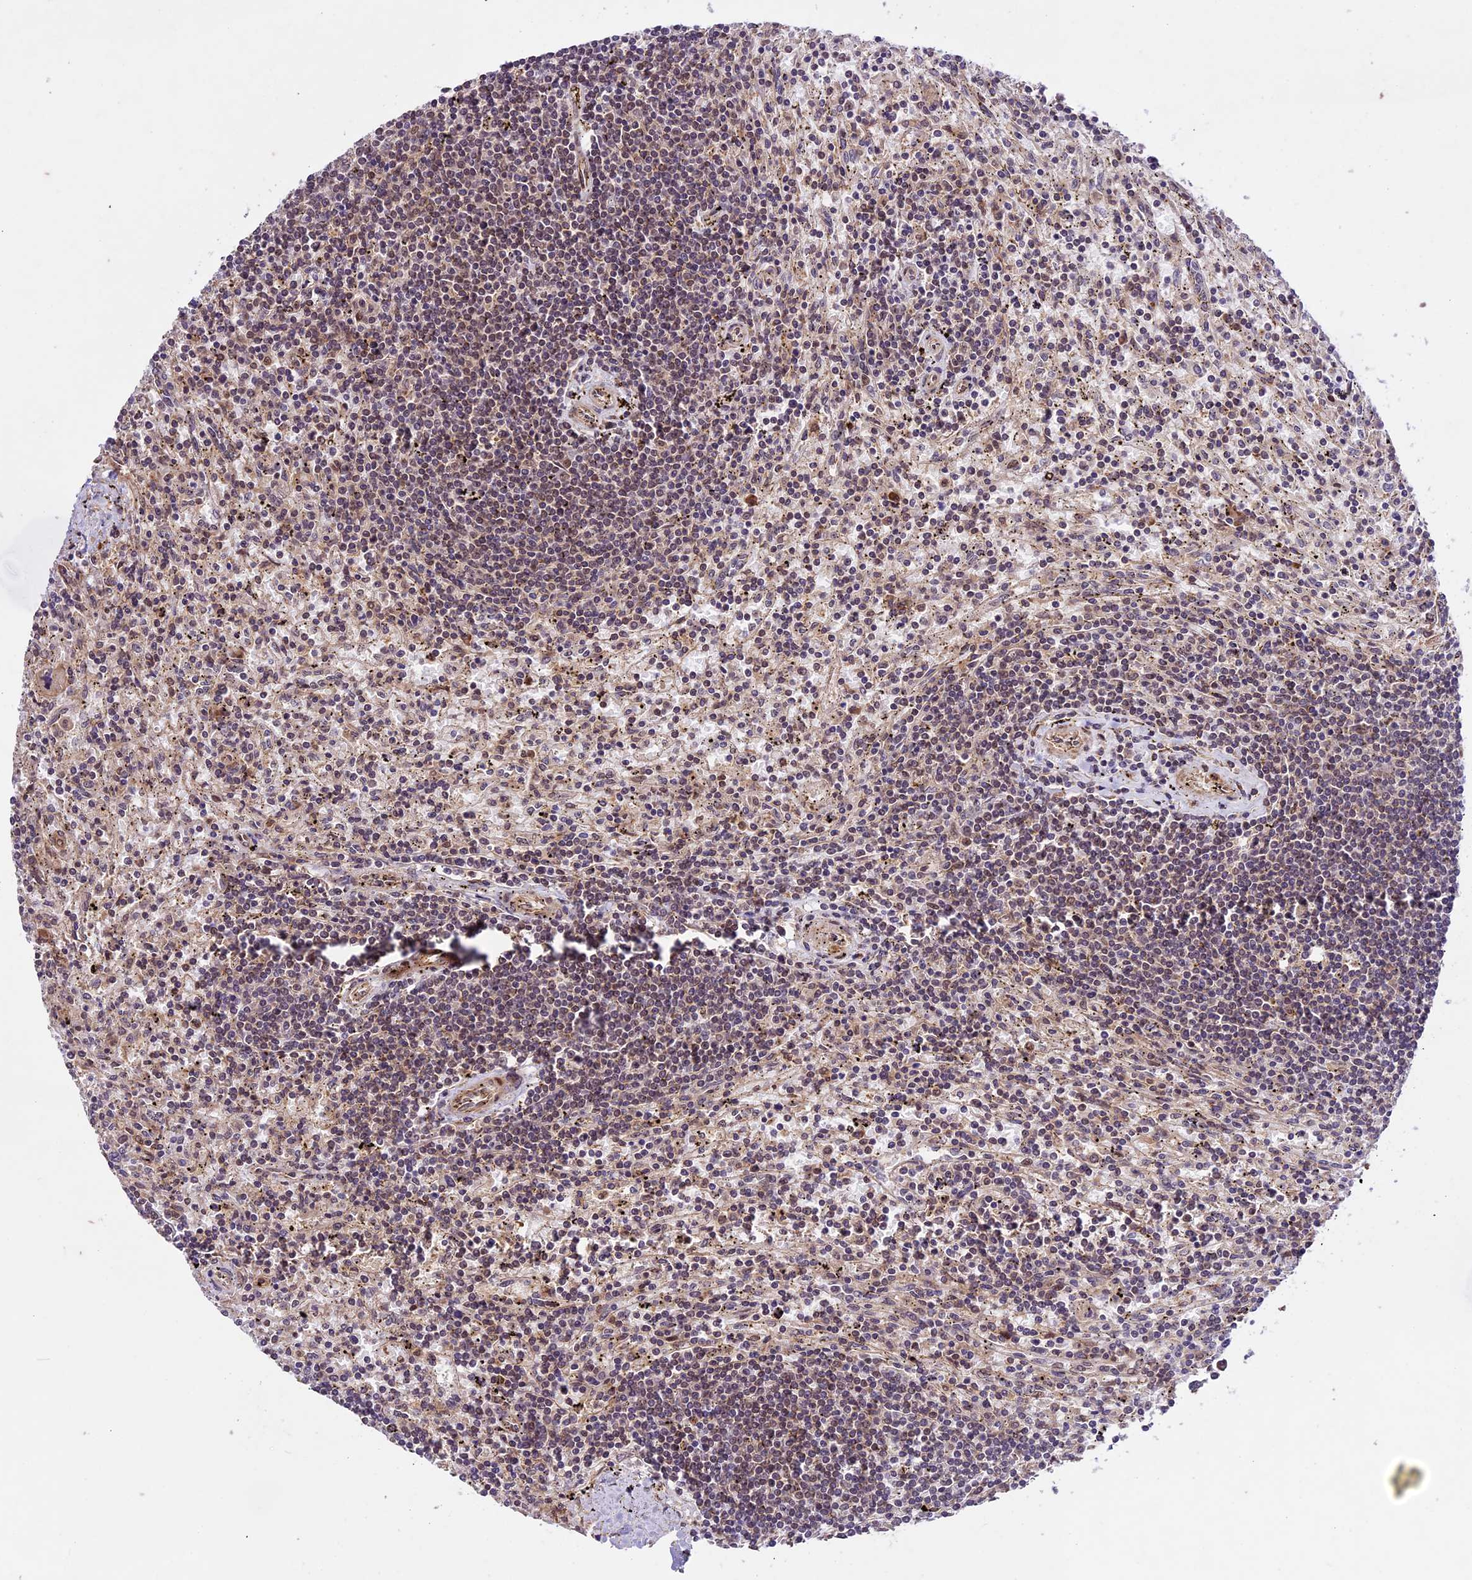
{"staining": {"intensity": "weak", "quantity": "25%-75%", "location": "cytoplasmic/membranous,nuclear"}, "tissue": "lymphoma", "cell_type": "Tumor cells", "image_type": "cancer", "snomed": [{"axis": "morphology", "description": "Malignant lymphoma, non-Hodgkin's type, Low grade"}, {"axis": "topography", "description": "Spleen"}], "caption": "Lymphoma stained for a protein shows weak cytoplasmic/membranous and nuclear positivity in tumor cells.", "gene": "DHX38", "patient": {"sex": "male", "age": 76}}